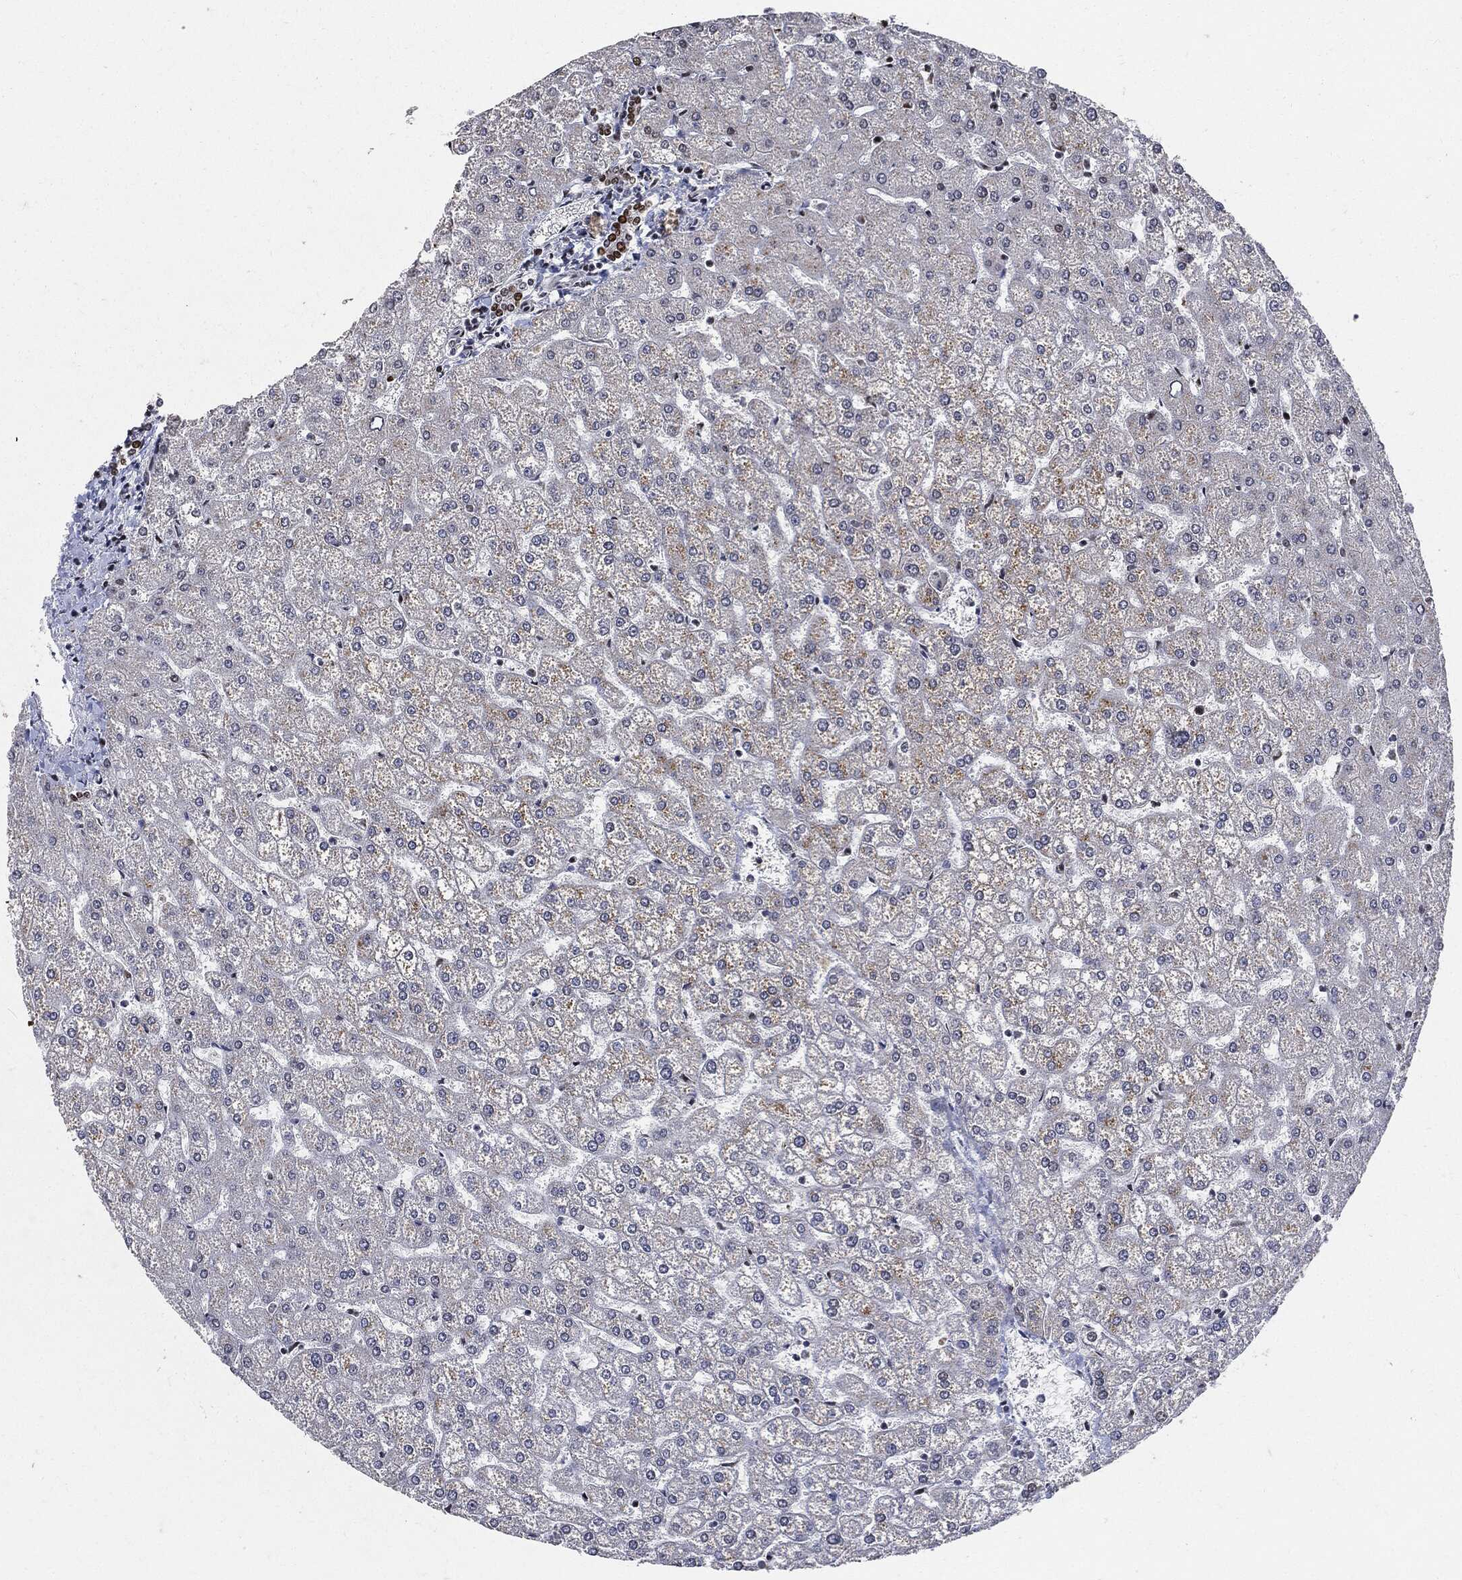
{"staining": {"intensity": "strong", "quantity": ">75%", "location": "nuclear"}, "tissue": "liver", "cell_type": "Cholangiocytes", "image_type": "normal", "snomed": [{"axis": "morphology", "description": "Normal tissue, NOS"}, {"axis": "topography", "description": "Liver"}], "caption": "Protein expression analysis of normal liver exhibits strong nuclear staining in about >75% of cholangiocytes. (brown staining indicates protein expression, while blue staining denotes nuclei).", "gene": "RECQL", "patient": {"sex": "female", "age": 32}}